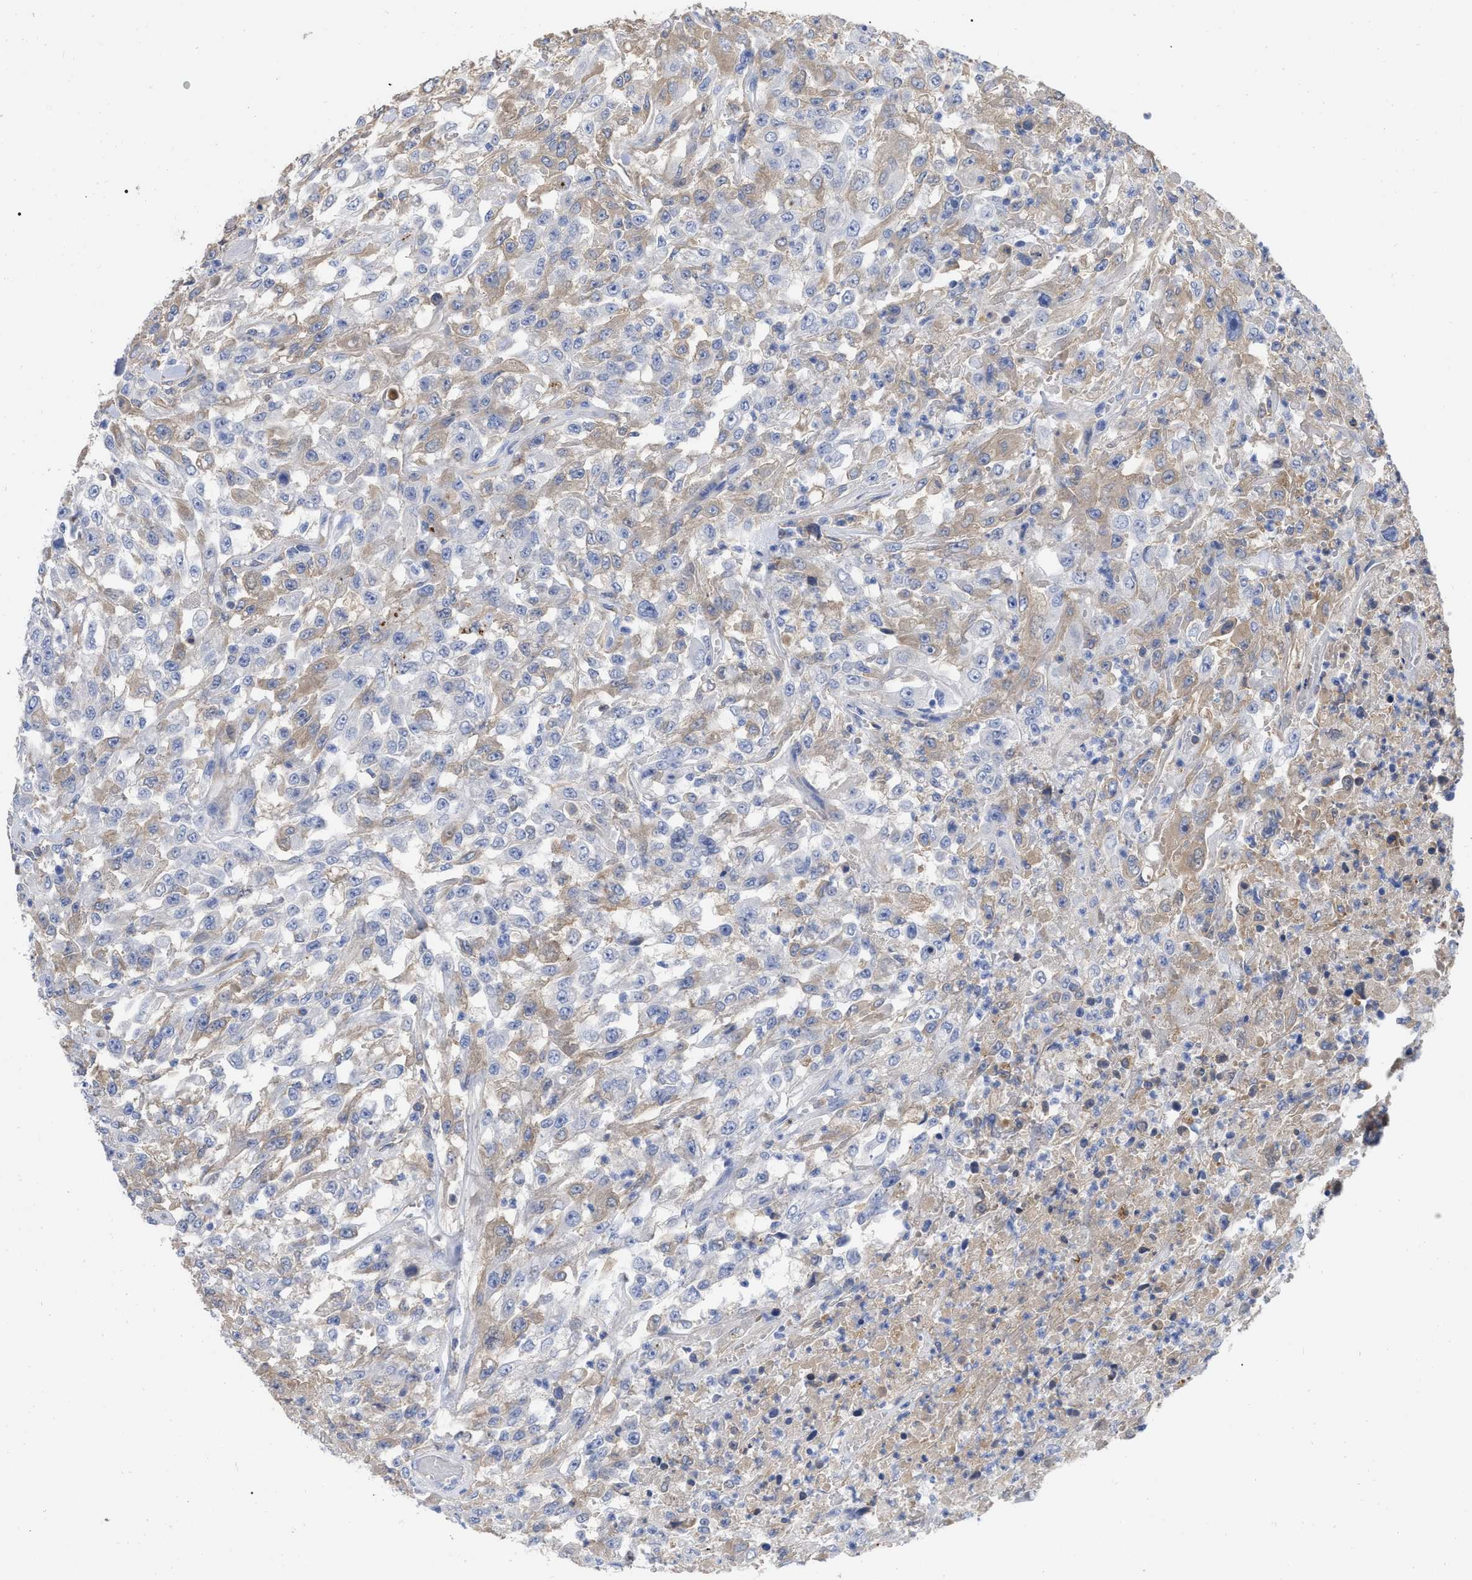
{"staining": {"intensity": "weak", "quantity": "25%-75%", "location": "cytoplasmic/membranous"}, "tissue": "urothelial cancer", "cell_type": "Tumor cells", "image_type": "cancer", "snomed": [{"axis": "morphology", "description": "Urothelial carcinoma, High grade"}, {"axis": "topography", "description": "Urinary bladder"}], "caption": "DAB (3,3'-diaminobenzidine) immunohistochemical staining of human high-grade urothelial carcinoma exhibits weak cytoplasmic/membranous protein expression in about 25%-75% of tumor cells.", "gene": "IGHV5-51", "patient": {"sex": "male", "age": 46}}